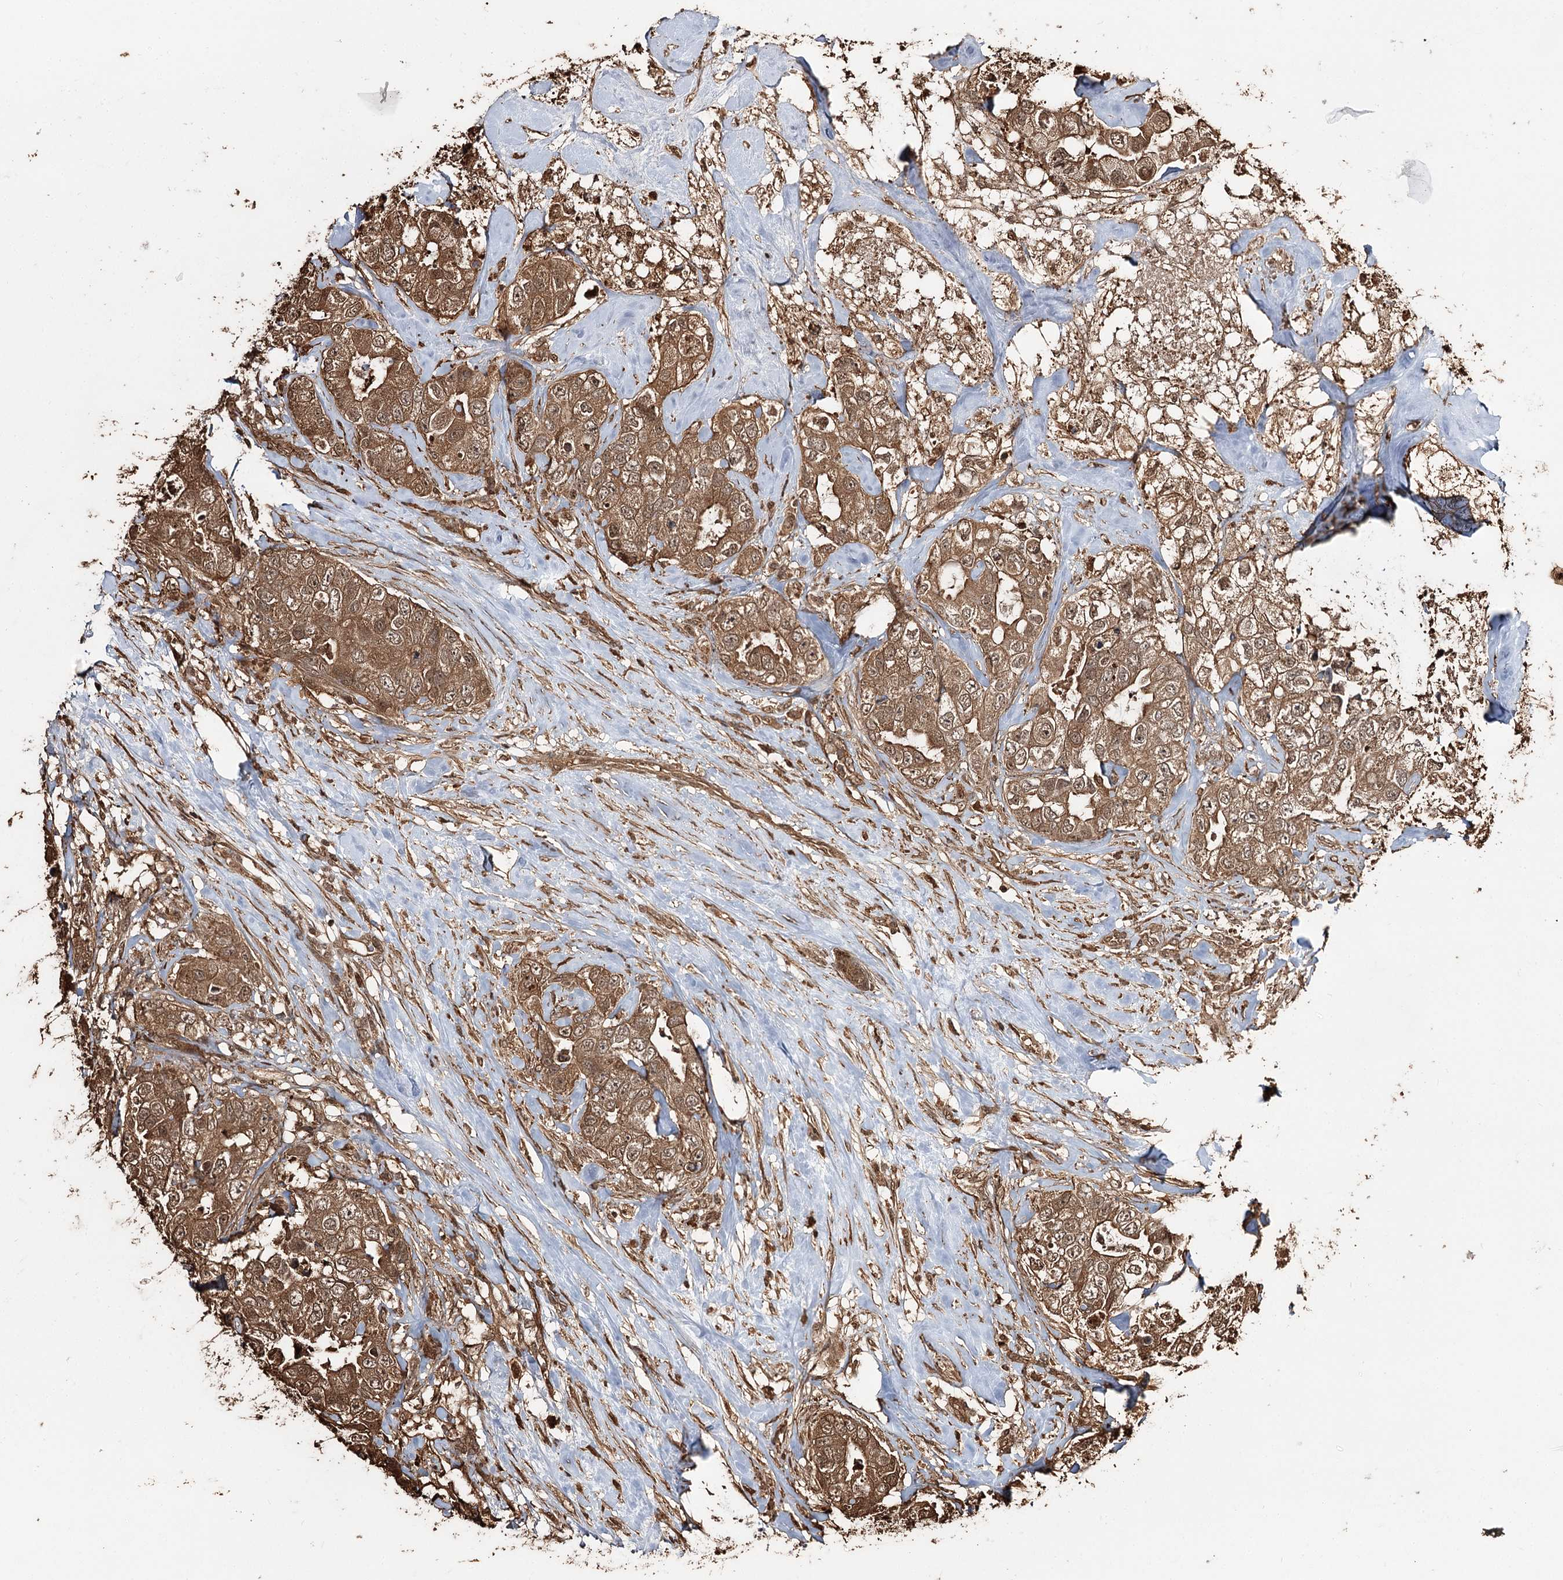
{"staining": {"intensity": "moderate", "quantity": ">75%", "location": "cytoplasmic/membranous,nuclear"}, "tissue": "breast cancer", "cell_type": "Tumor cells", "image_type": "cancer", "snomed": [{"axis": "morphology", "description": "Duct carcinoma"}, {"axis": "topography", "description": "Breast"}], "caption": "Tumor cells show moderate cytoplasmic/membranous and nuclear expression in approximately >75% of cells in invasive ductal carcinoma (breast). (Stains: DAB in brown, nuclei in blue, Microscopy: brightfield microscopy at high magnification).", "gene": "PLCH1", "patient": {"sex": "female", "age": 62}}